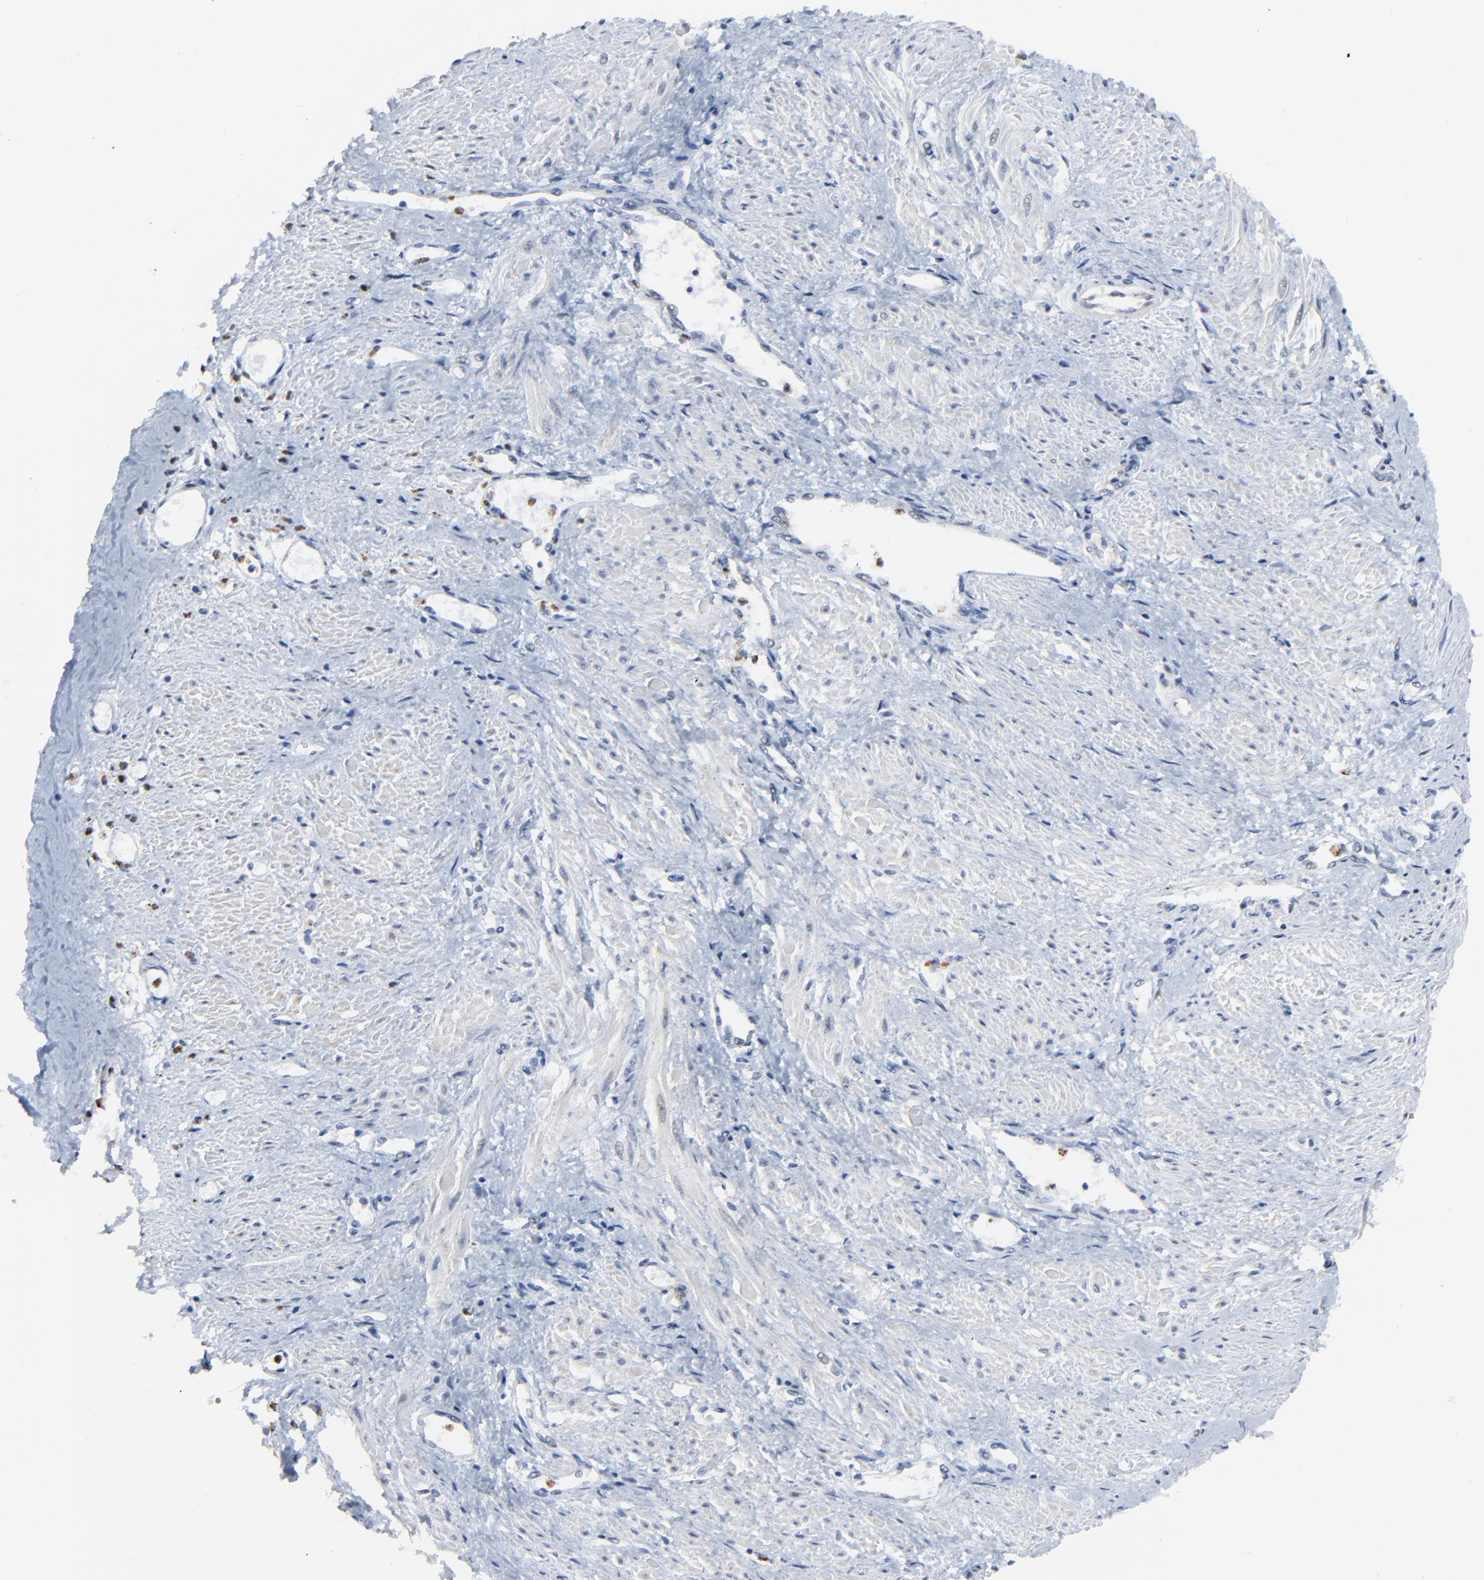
{"staining": {"intensity": "negative", "quantity": "none", "location": "none"}, "tissue": "smooth muscle", "cell_type": "Smooth muscle cells", "image_type": "normal", "snomed": [{"axis": "morphology", "description": "Normal tissue, NOS"}, {"axis": "topography", "description": "Smooth muscle"}, {"axis": "topography", "description": "Uterus"}], "caption": "Histopathology image shows no protein staining in smooth muscle cells of normal smooth muscle. (DAB immunohistochemistry (IHC) with hematoxylin counter stain).", "gene": "BIRC3", "patient": {"sex": "female", "age": 39}}